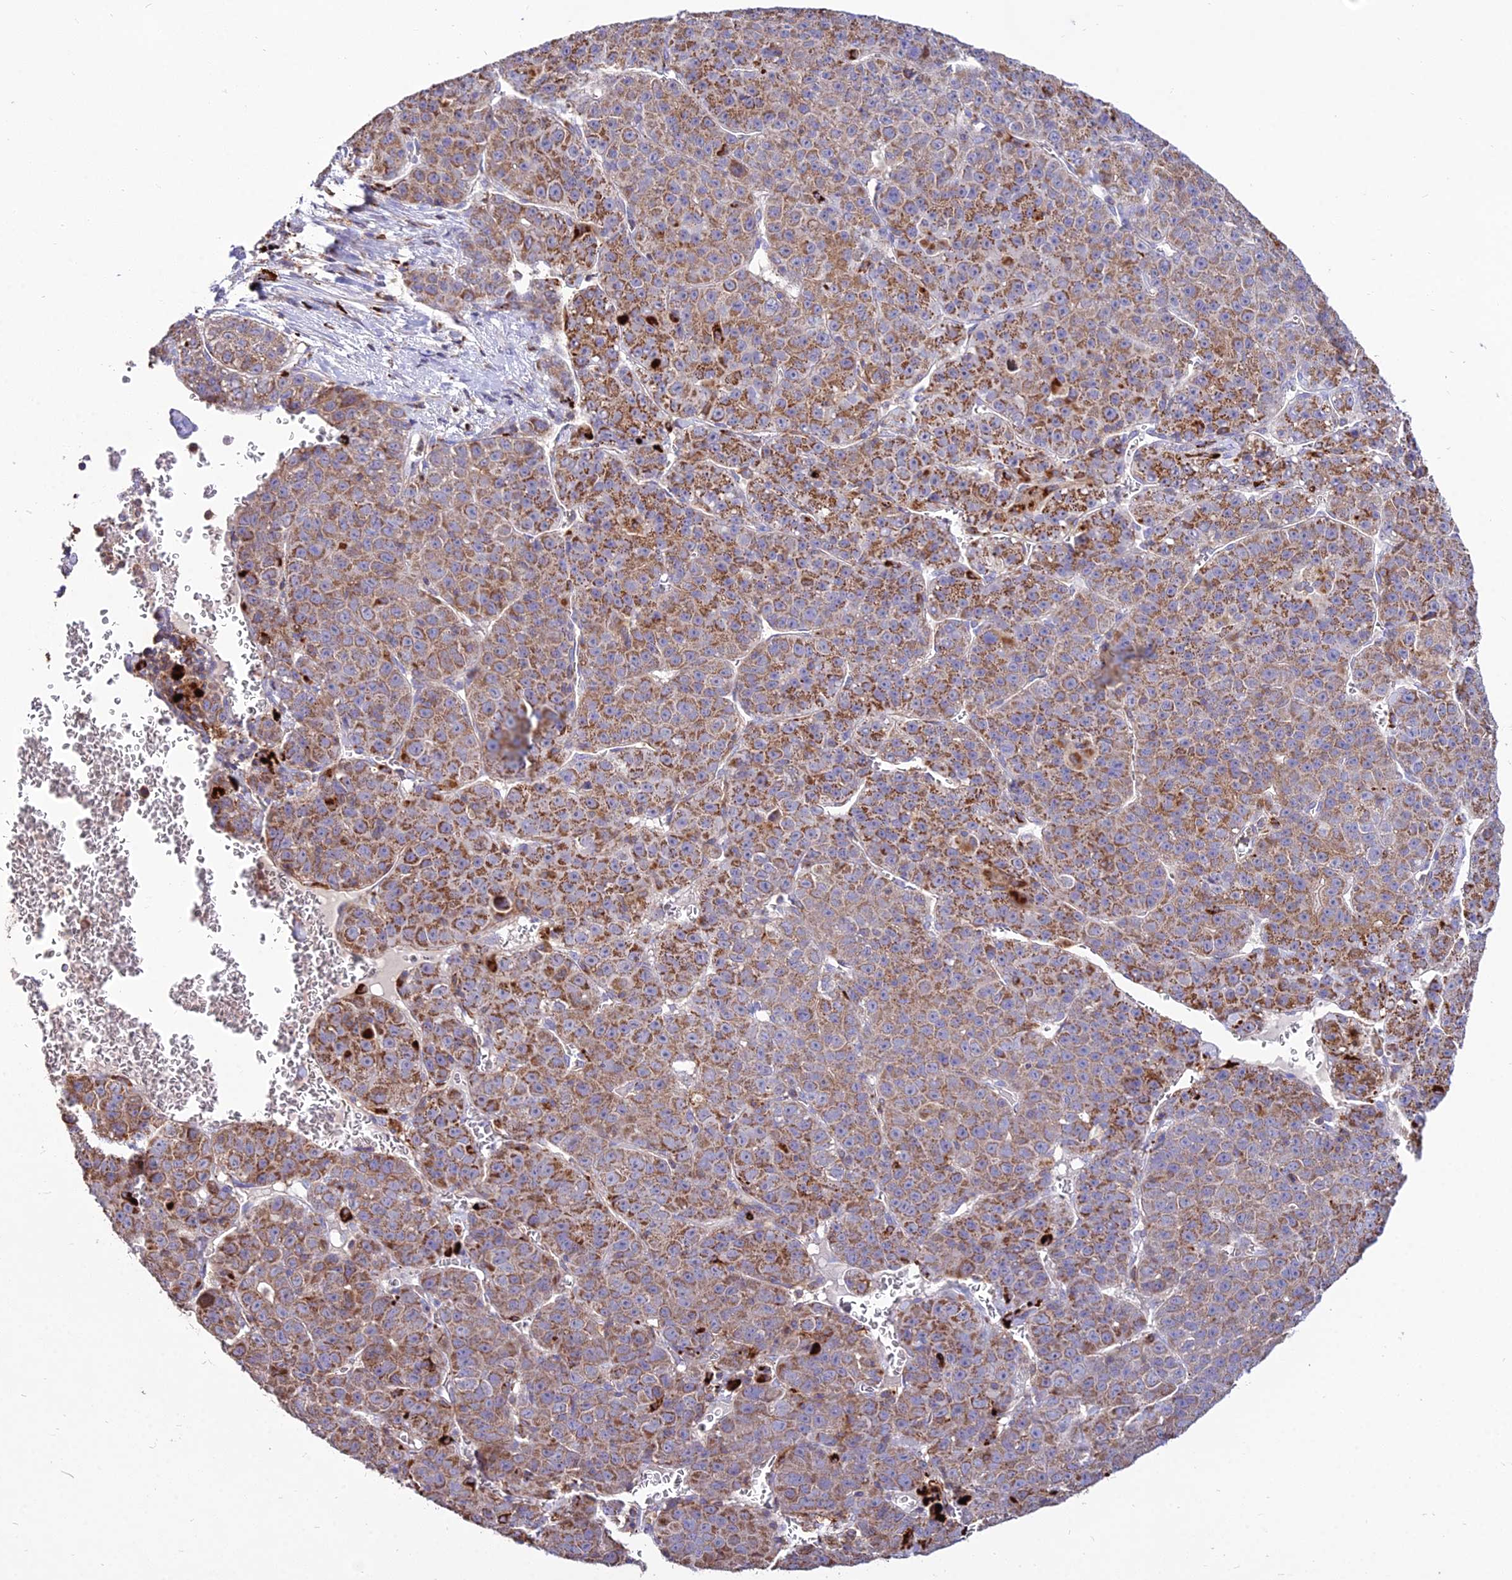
{"staining": {"intensity": "moderate", "quantity": ">75%", "location": "cytoplasmic/membranous"}, "tissue": "liver cancer", "cell_type": "Tumor cells", "image_type": "cancer", "snomed": [{"axis": "morphology", "description": "Carcinoma, Hepatocellular, NOS"}, {"axis": "topography", "description": "Liver"}], "caption": "This image reveals IHC staining of liver hepatocellular carcinoma, with medium moderate cytoplasmic/membranous staining in about >75% of tumor cells.", "gene": "PNLIPRP3", "patient": {"sex": "female", "age": 53}}